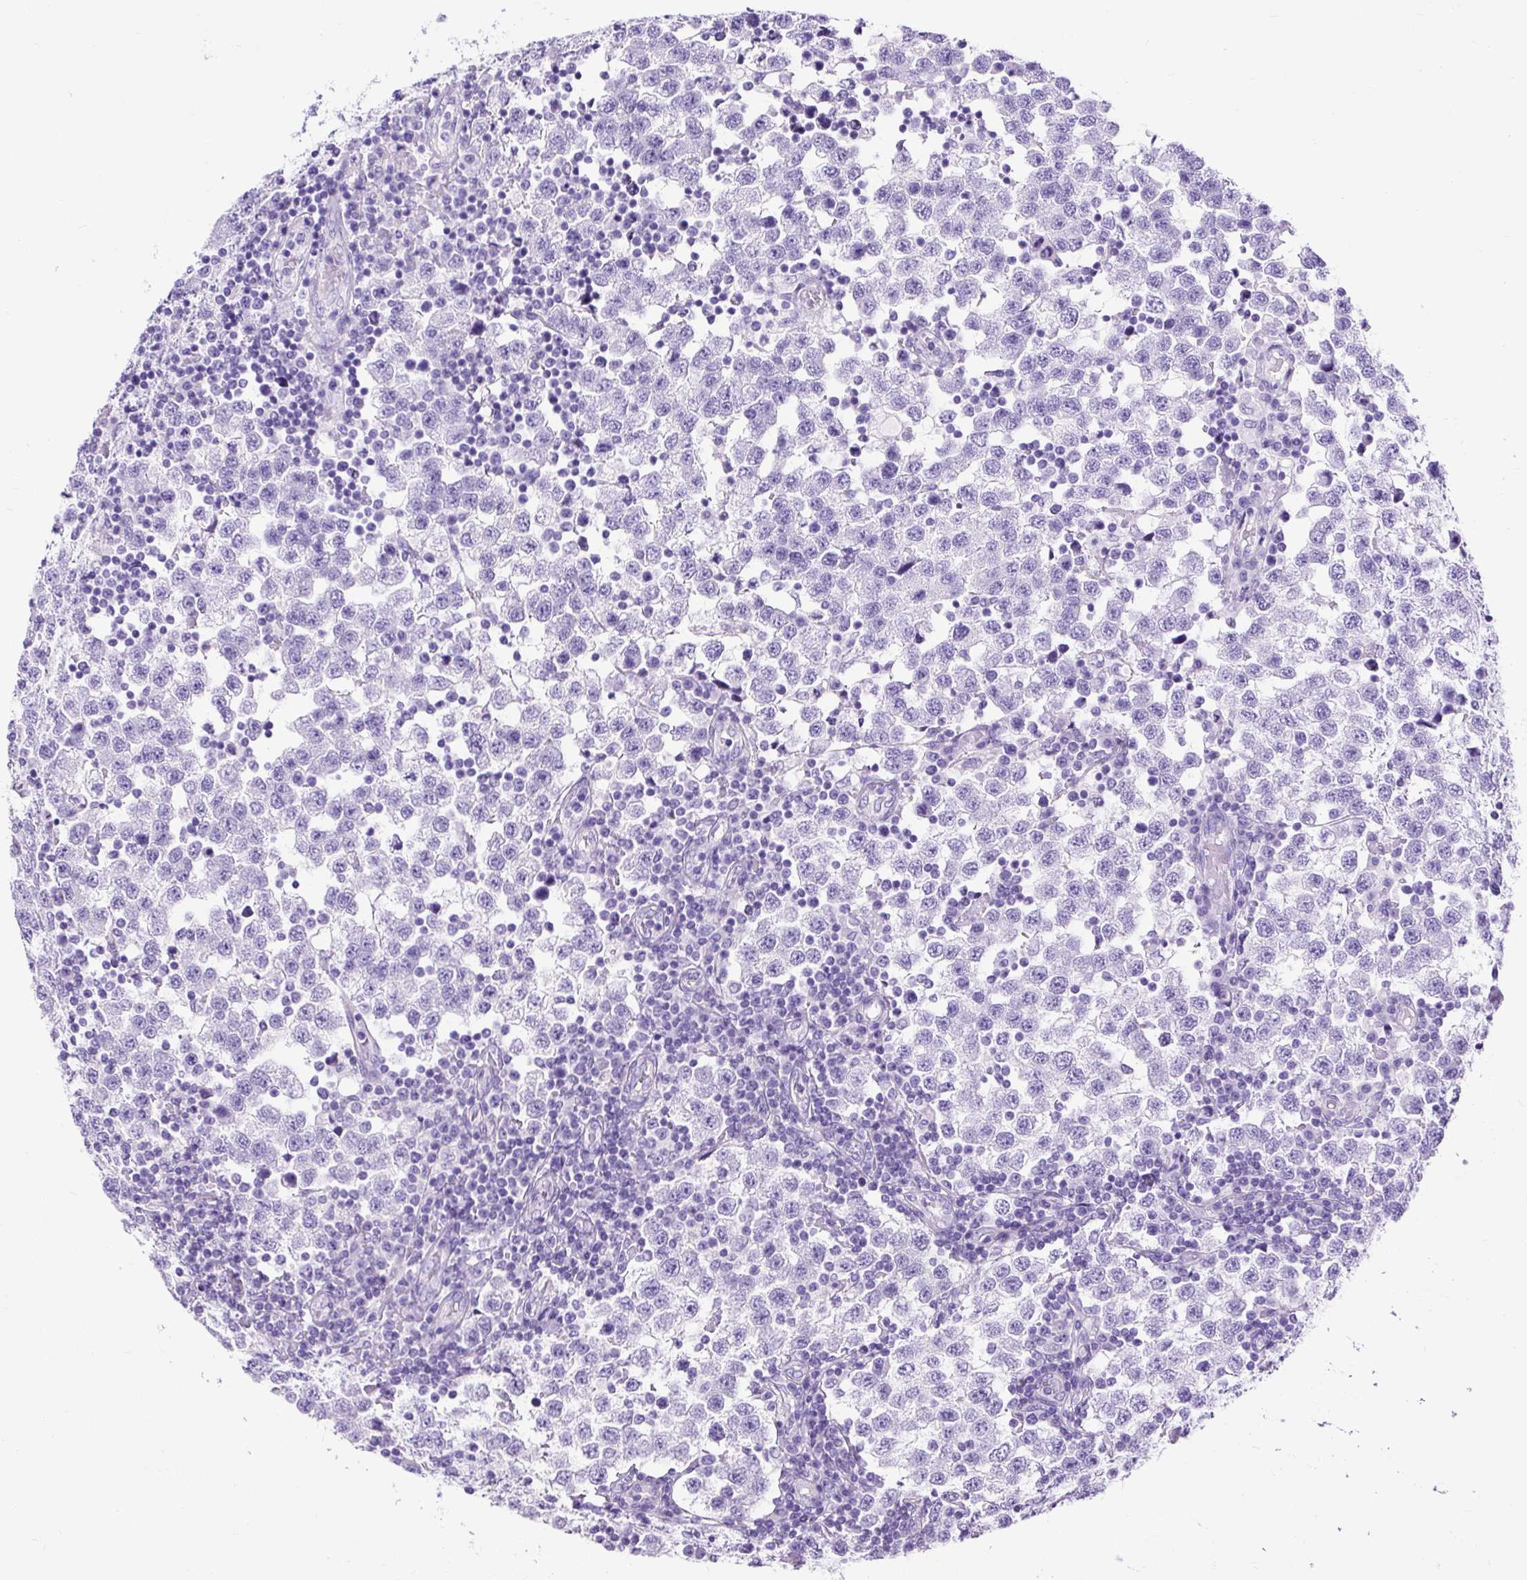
{"staining": {"intensity": "negative", "quantity": "none", "location": "none"}, "tissue": "testis cancer", "cell_type": "Tumor cells", "image_type": "cancer", "snomed": [{"axis": "morphology", "description": "Seminoma, NOS"}, {"axis": "topography", "description": "Testis"}], "caption": "The immunohistochemistry image has no significant expression in tumor cells of testis seminoma tissue.", "gene": "PDIA2", "patient": {"sex": "male", "age": 34}}